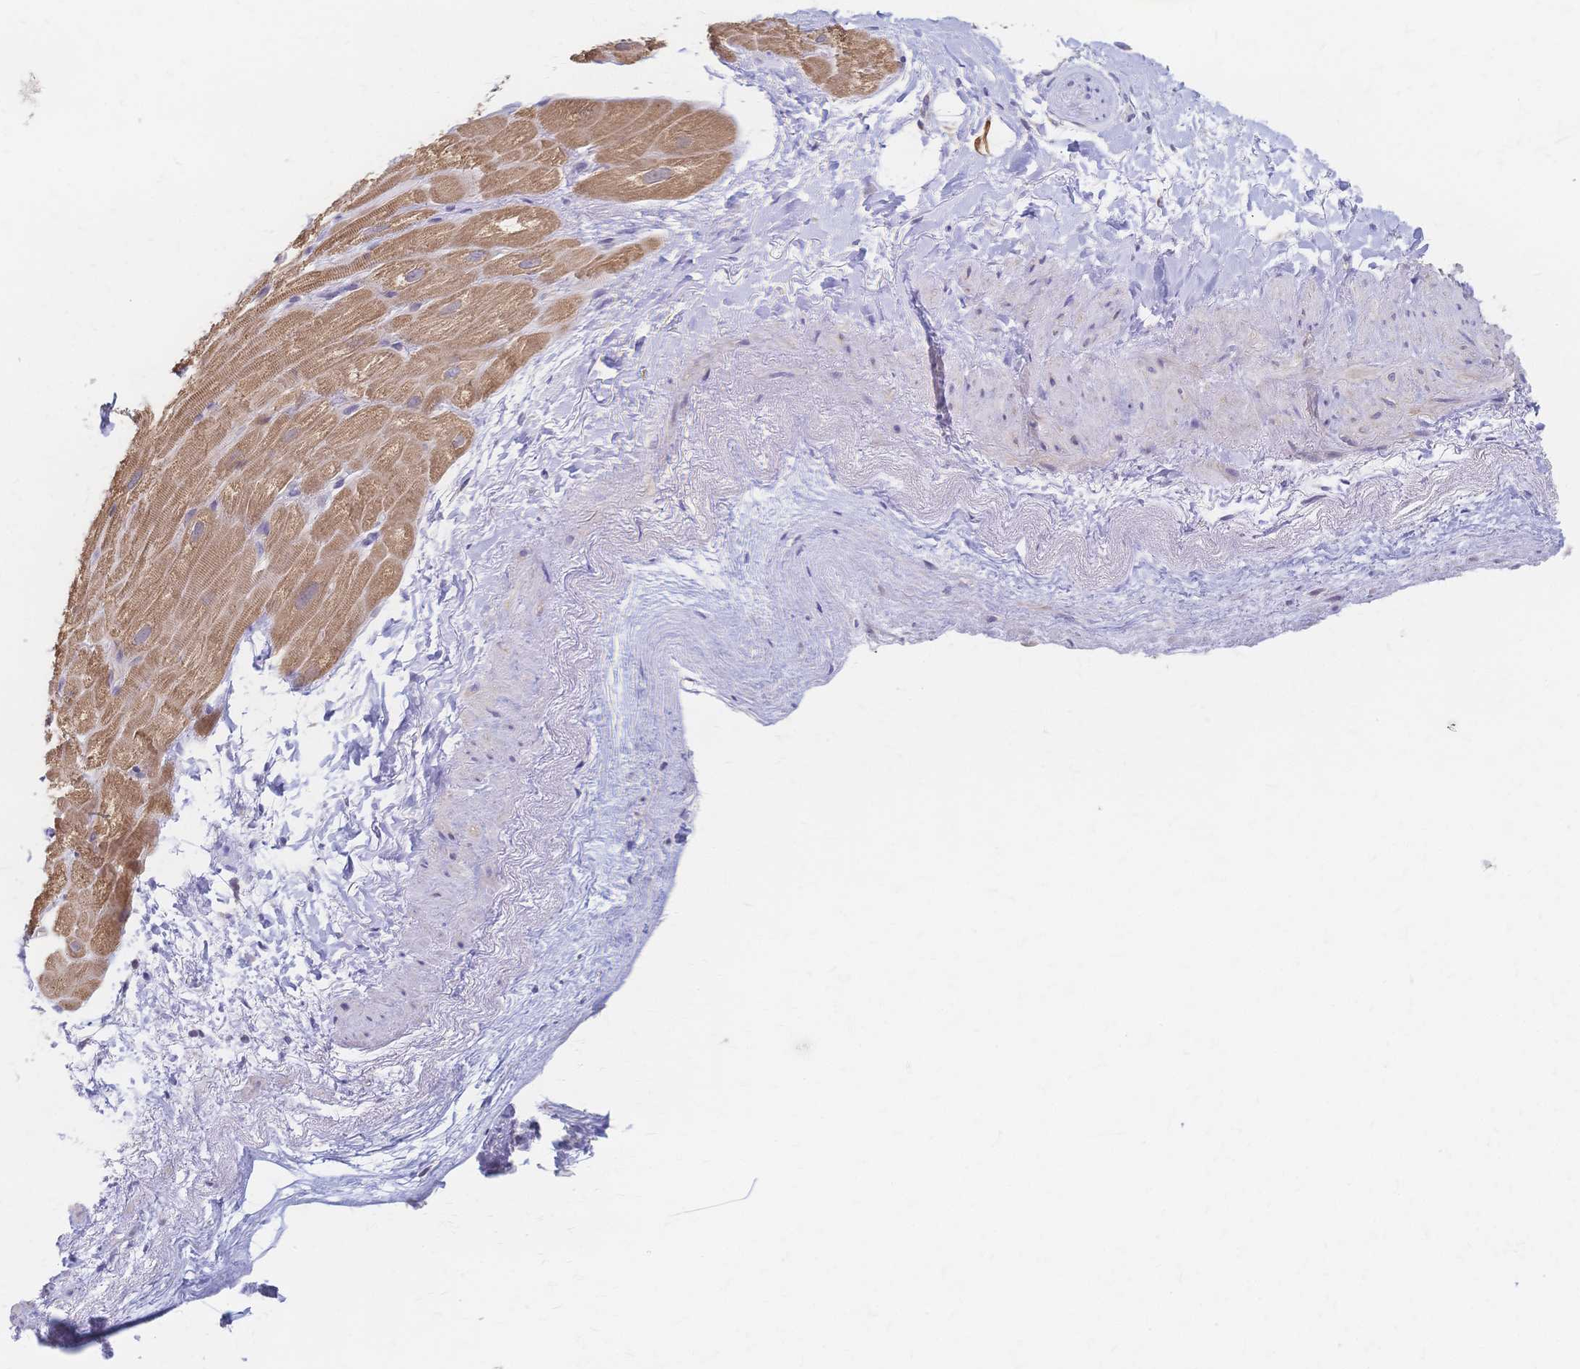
{"staining": {"intensity": "moderate", "quantity": ">75%", "location": "cytoplasmic/membranous"}, "tissue": "heart muscle", "cell_type": "Cardiomyocytes", "image_type": "normal", "snomed": [{"axis": "morphology", "description": "Normal tissue, NOS"}, {"axis": "topography", "description": "Heart"}], "caption": "This is an image of immunohistochemistry staining of benign heart muscle, which shows moderate staining in the cytoplasmic/membranous of cardiomyocytes.", "gene": "CYB5A", "patient": {"sex": "male", "age": 62}}